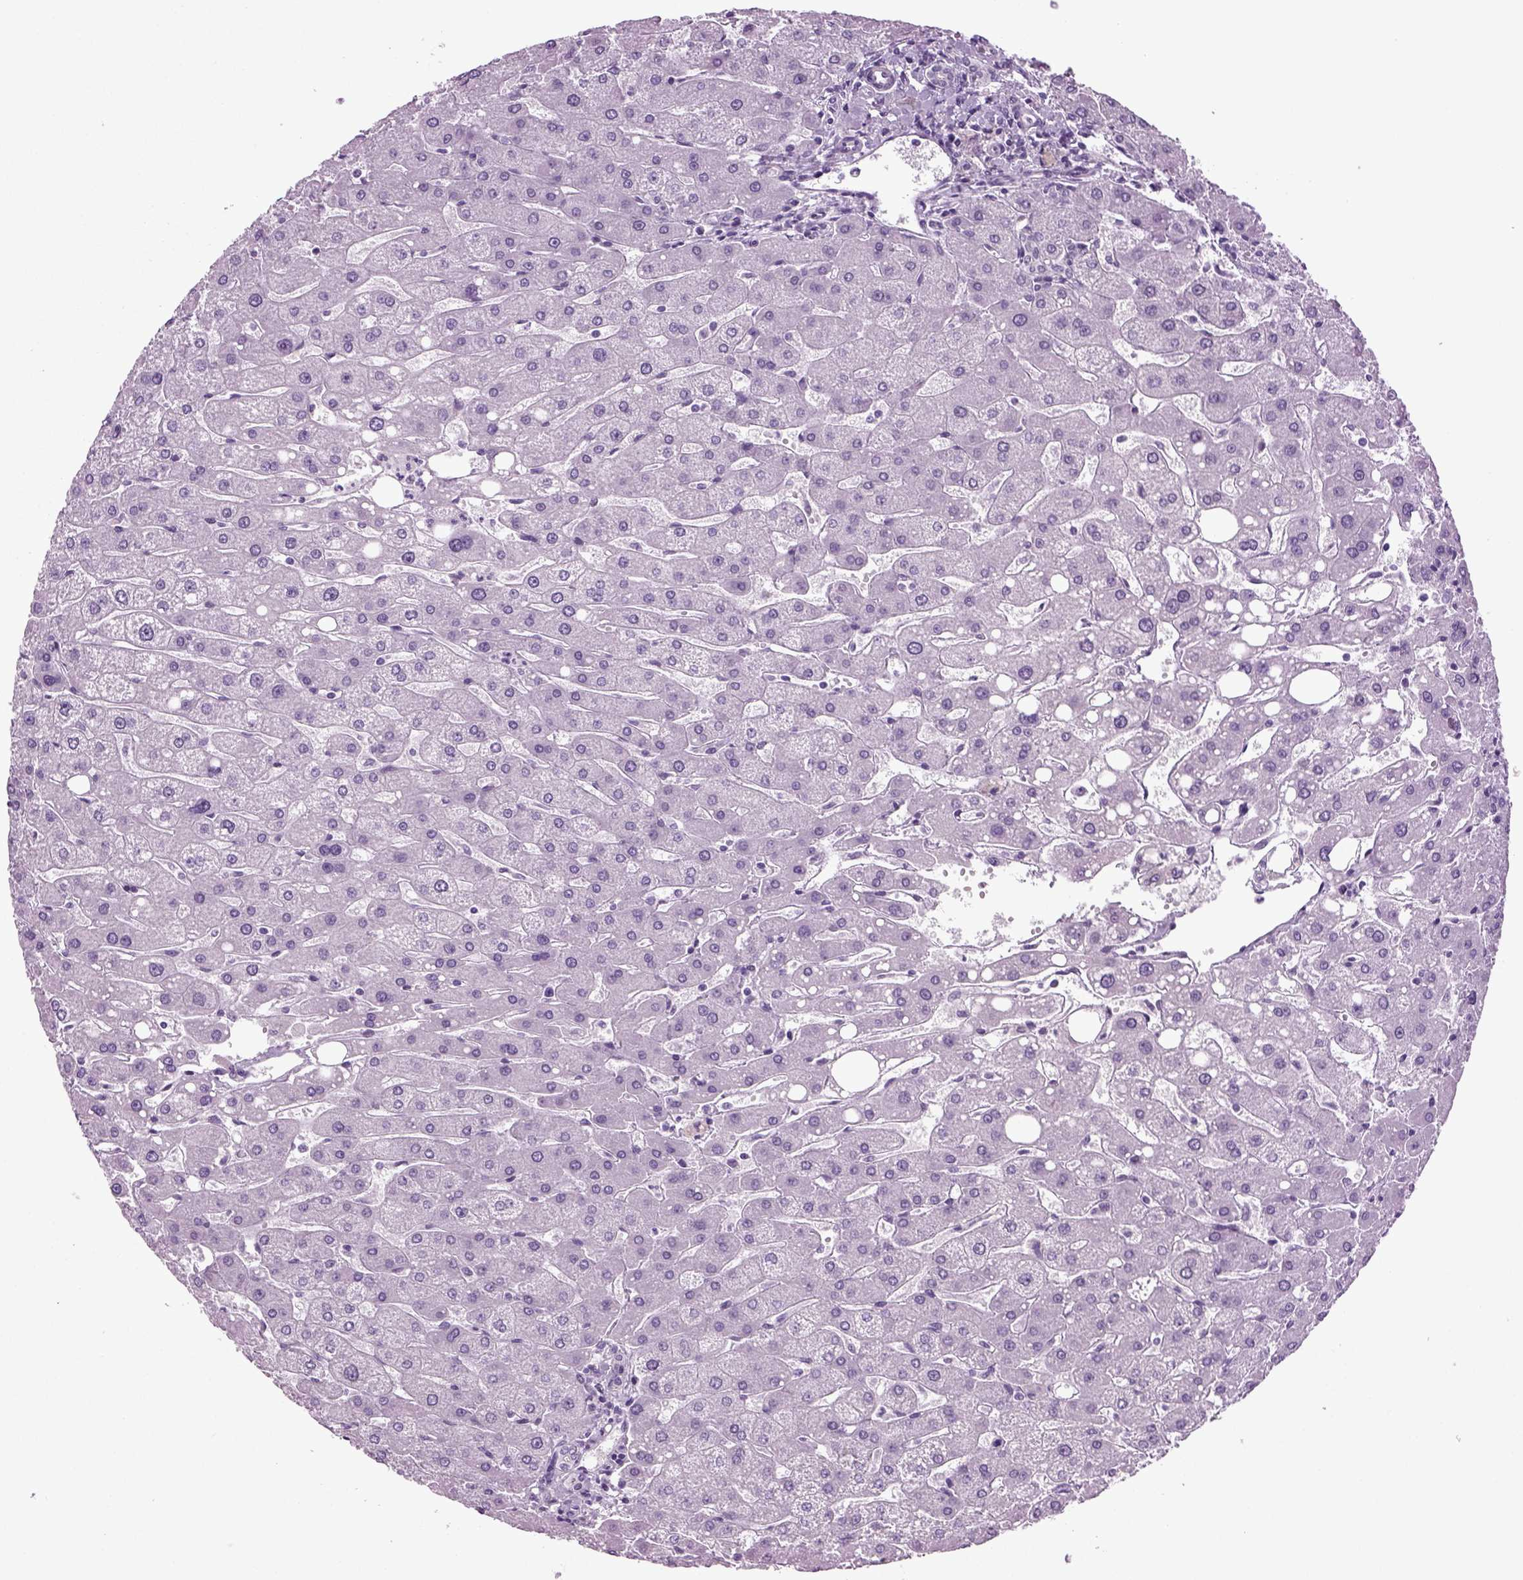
{"staining": {"intensity": "negative", "quantity": "none", "location": "none"}, "tissue": "liver", "cell_type": "Cholangiocytes", "image_type": "normal", "snomed": [{"axis": "morphology", "description": "Normal tissue, NOS"}, {"axis": "topography", "description": "Liver"}], "caption": "Normal liver was stained to show a protein in brown. There is no significant expression in cholangiocytes. Nuclei are stained in blue.", "gene": "RFX3", "patient": {"sex": "male", "age": 67}}